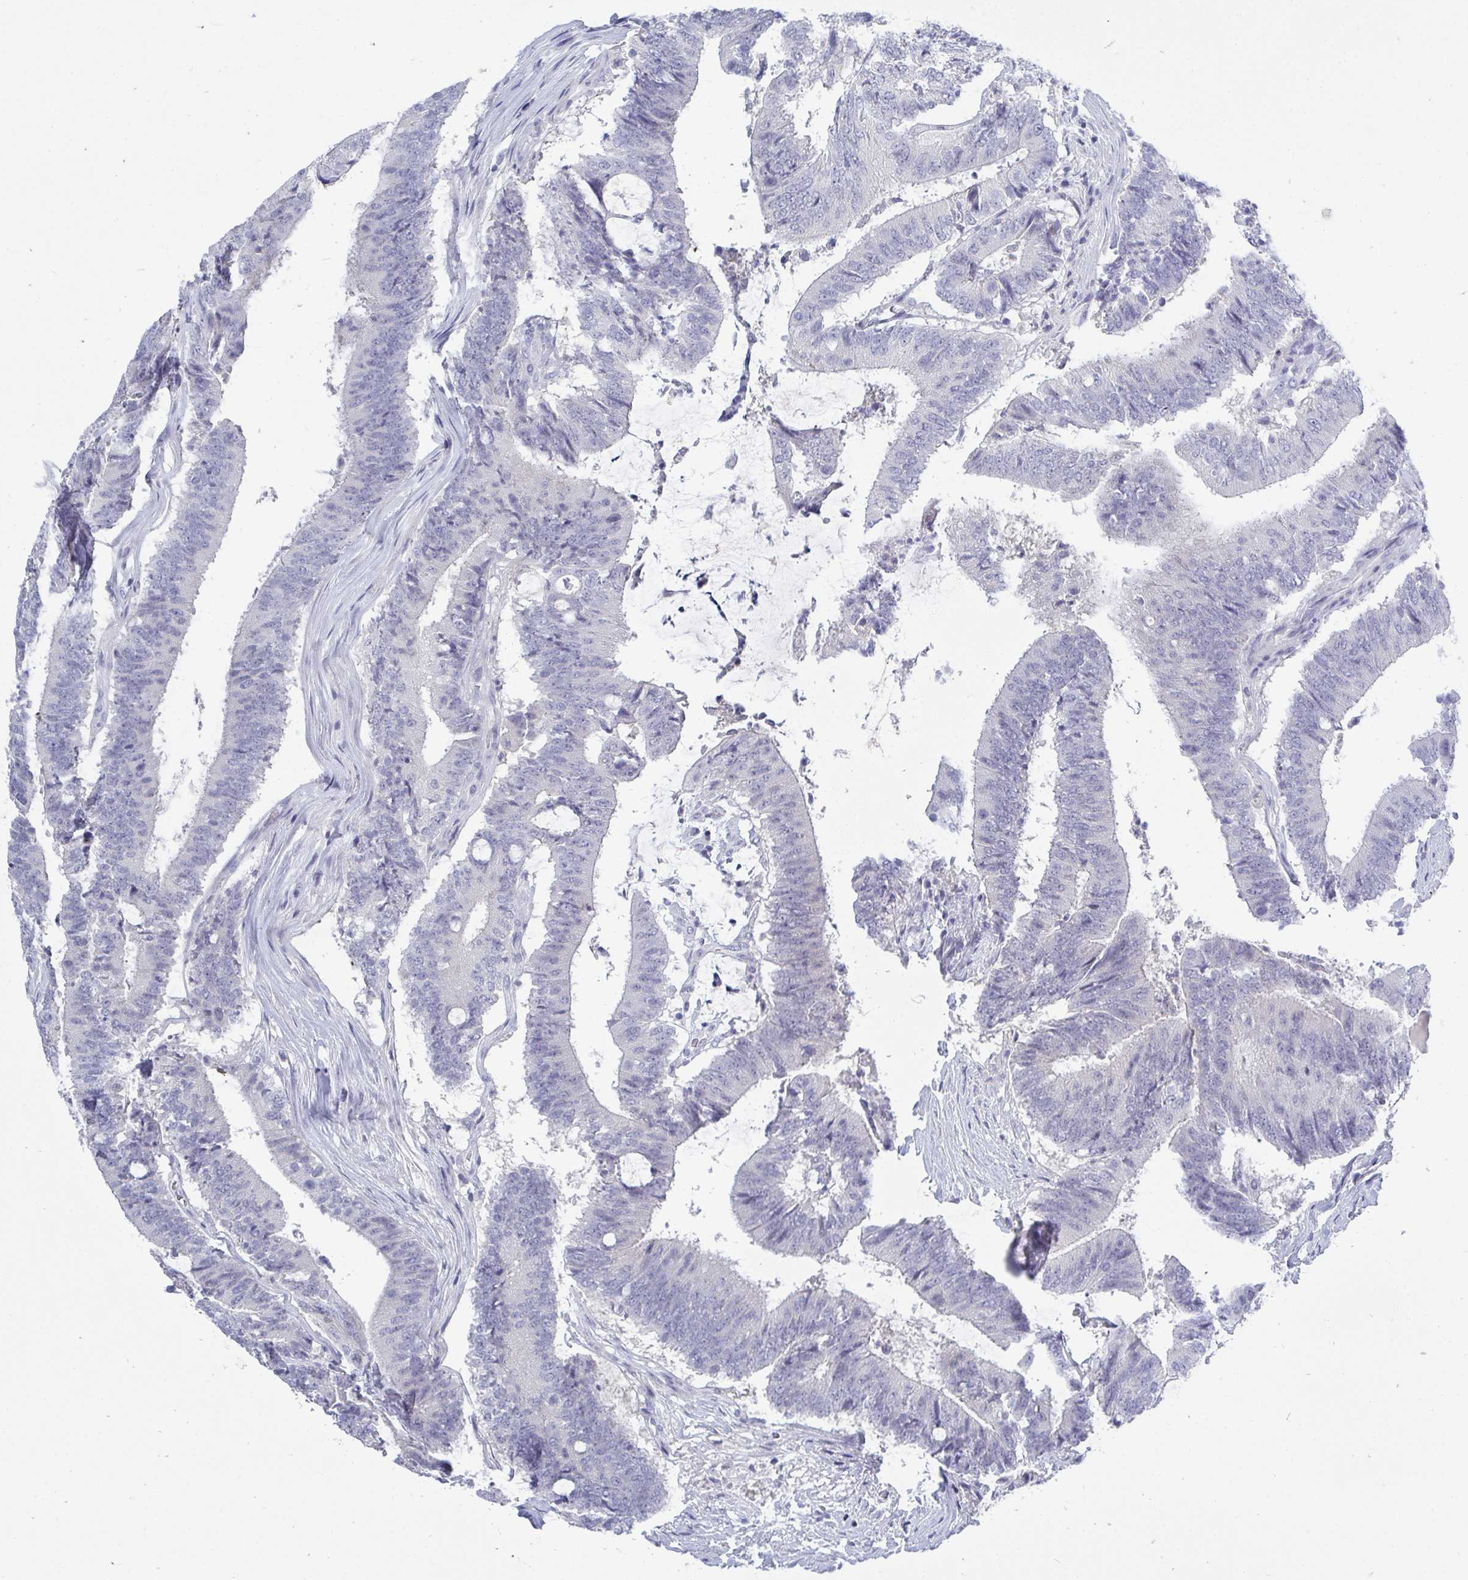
{"staining": {"intensity": "negative", "quantity": "none", "location": "none"}, "tissue": "colorectal cancer", "cell_type": "Tumor cells", "image_type": "cancer", "snomed": [{"axis": "morphology", "description": "Adenocarcinoma, NOS"}, {"axis": "topography", "description": "Colon"}], "caption": "DAB immunohistochemical staining of human colorectal cancer (adenocarcinoma) displays no significant positivity in tumor cells.", "gene": "TMEM82", "patient": {"sex": "female", "age": 43}}